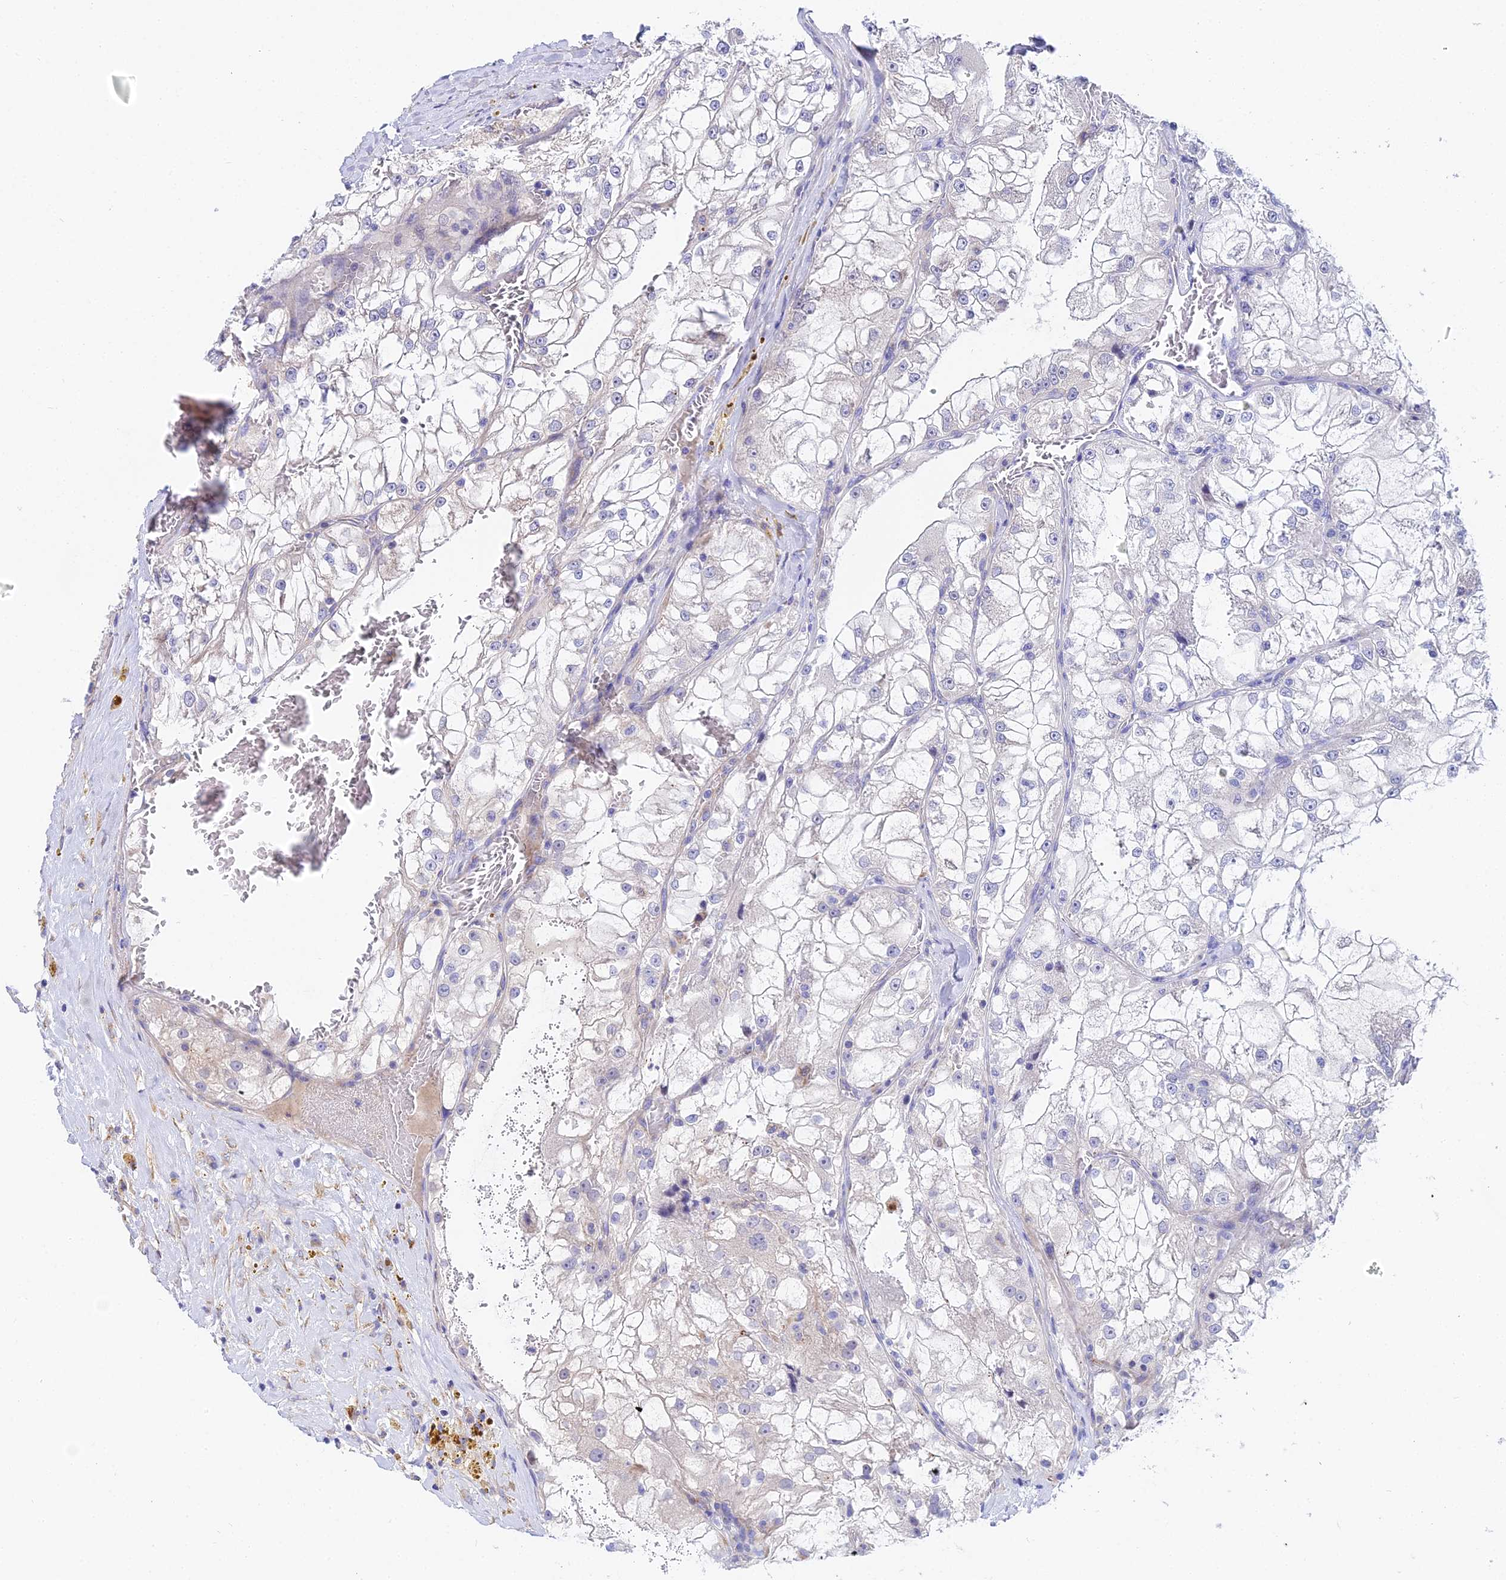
{"staining": {"intensity": "weak", "quantity": "<25%", "location": "cytoplasmic/membranous"}, "tissue": "renal cancer", "cell_type": "Tumor cells", "image_type": "cancer", "snomed": [{"axis": "morphology", "description": "Adenocarcinoma, NOS"}, {"axis": "topography", "description": "Kidney"}], "caption": "Tumor cells show no significant staining in renal cancer. (DAB (3,3'-diaminobenzidine) immunohistochemistry (IHC) visualized using brightfield microscopy, high magnification).", "gene": "ACOT2", "patient": {"sex": "female", "age": 72}}